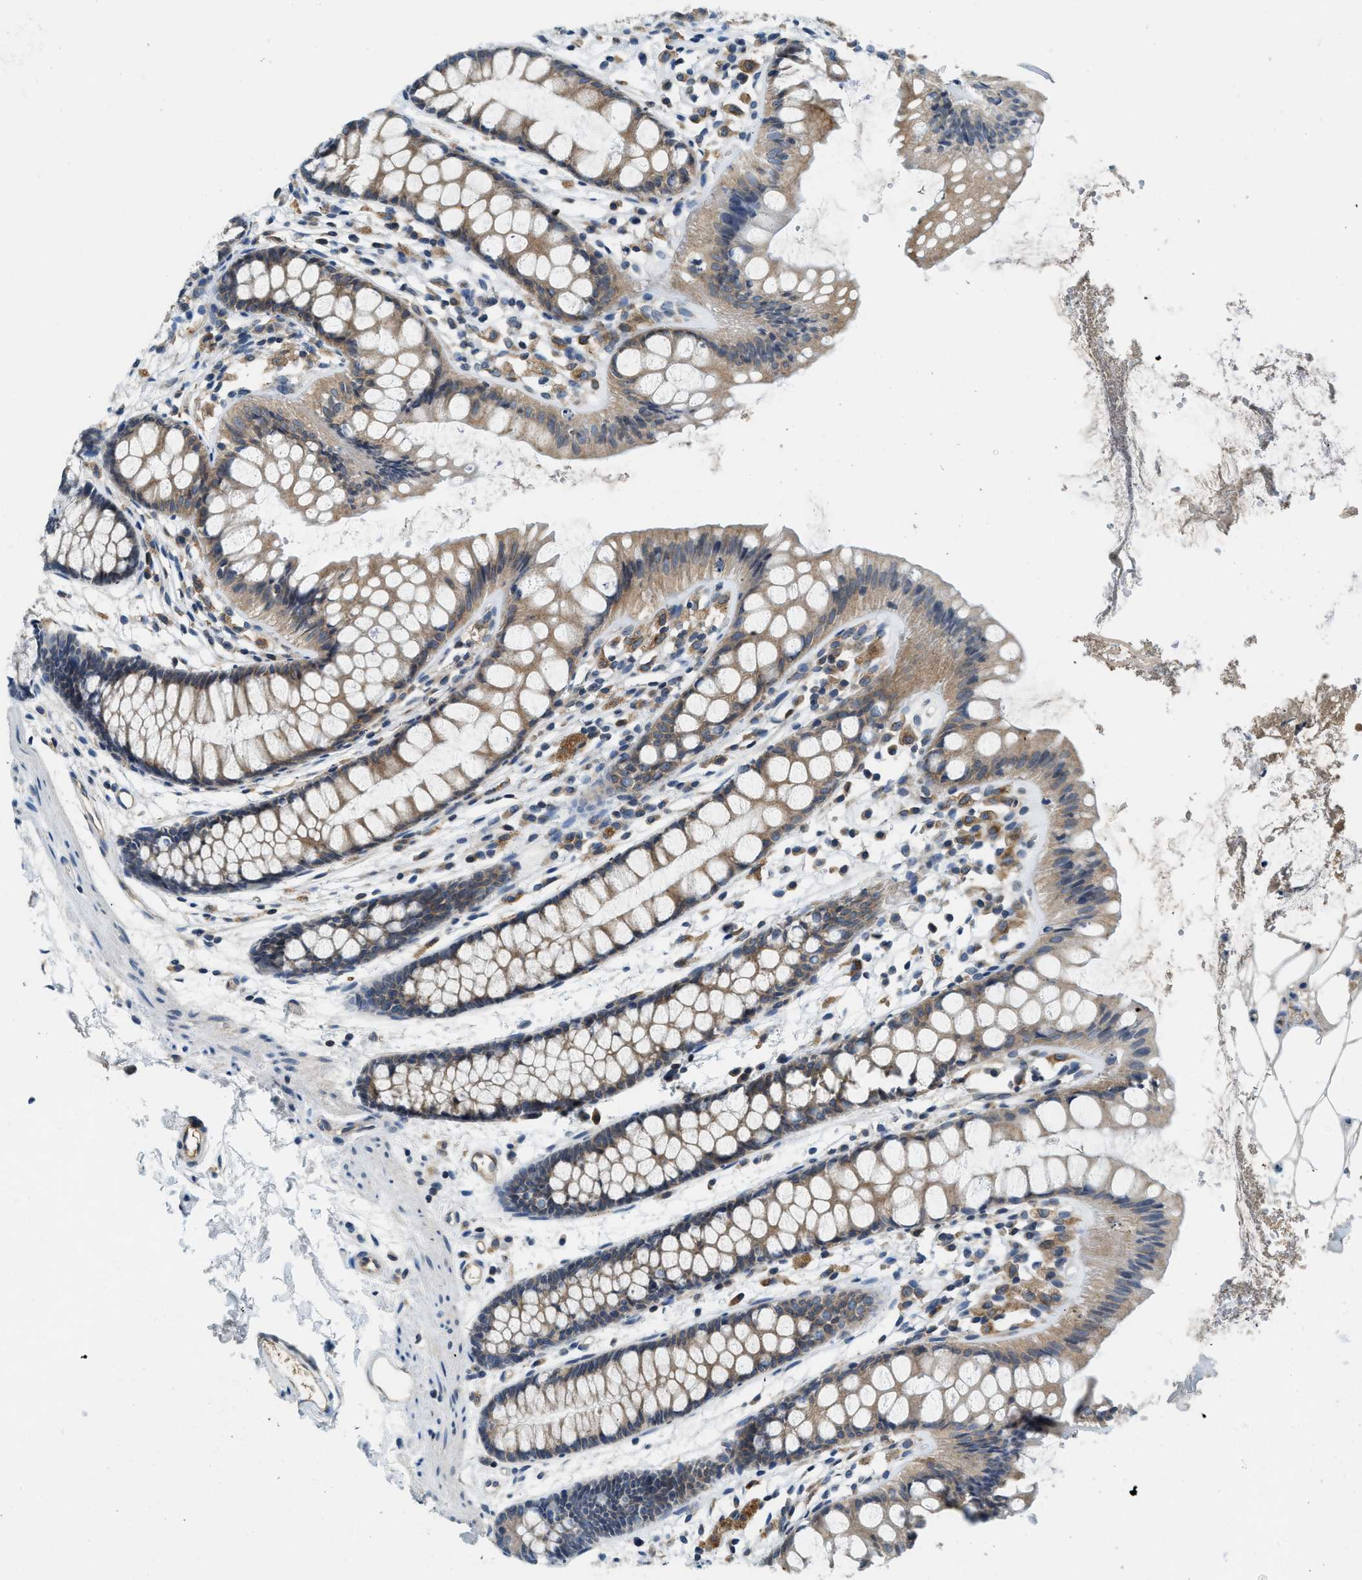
{"staining": {"intensity": "moderate", "quantity": ">75%", "location": "cytoplasmic/membranous"}, "tissue": "rectum", "cell_type": "Glandular cells", "image_type": "normal", "snomed": [{"axis": "morphology", "description": "Normal tissue, NOS"}, {"axis": "topography", "description": "Rectum"}], "caption": "Normal rectum exhibits moderate cytoplasmic/membranous staining in approximately >75% of glandular cells.", "gene": "BCAP31", "patient": {"sex": "female", "age": 66}}